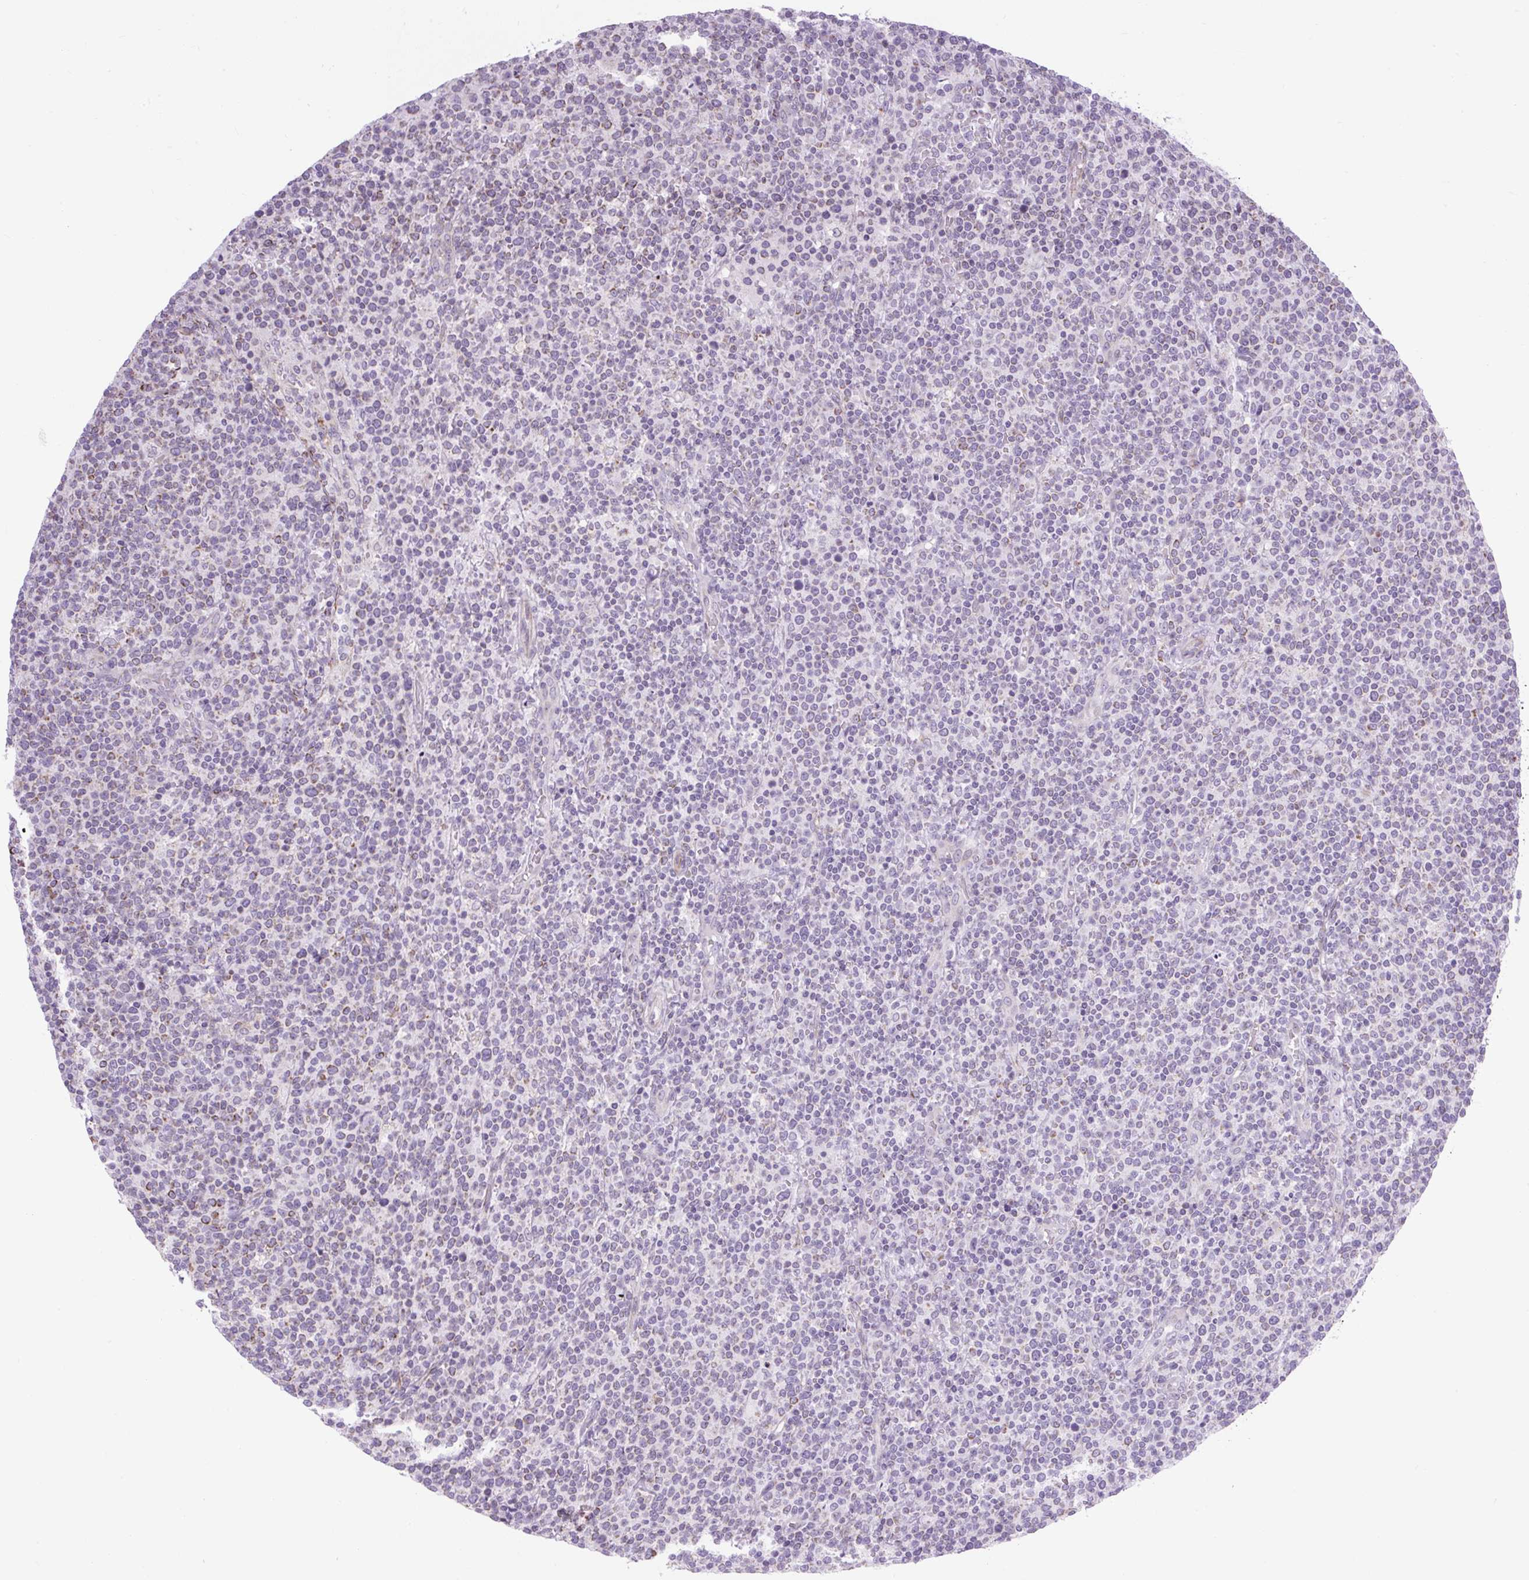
{"staining": {"intensity": "negative", "quantity": "none", "location": "none"}, "tissue": "lymphoma", "cell_type": "Tumor cells", "image_type": "cancer", "snomed": [{"axis": "morphology", "description": "Malignant lymphoma, non-Hodgkin's type, High grade"}, {"axis": "topography", "description": "Lymph node"}], "caption": "An image of lymphoma stained for a protein reveals no brown staining in tumor cells. Nuclei are stained in blue.", "gene": "RNASE10", "patient": {"sex": "male", "age": 61}}